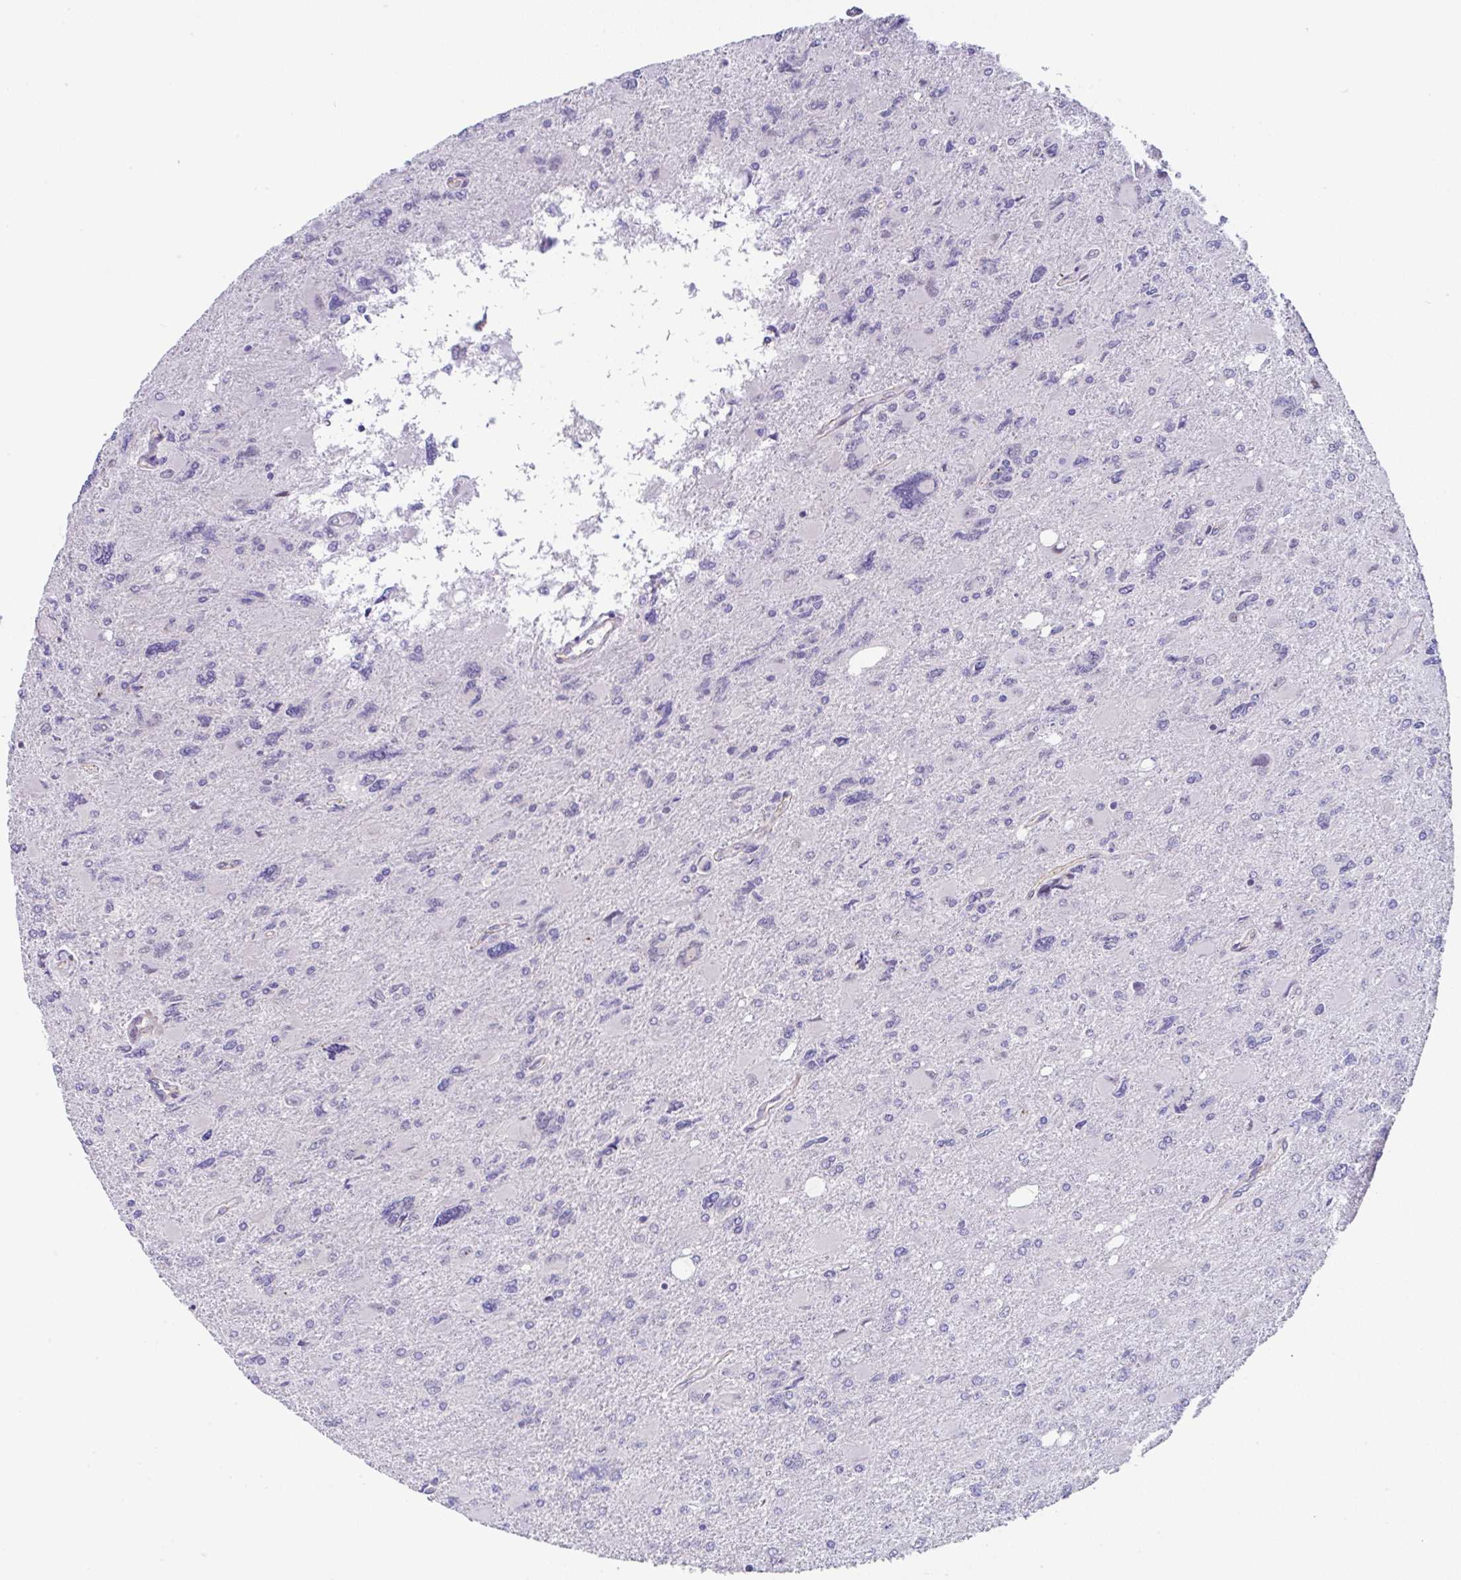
{"staining": {"intensity": "negative", "quantity": "none", "location": "none"}, "tissue": "glioma", "cell_type": "Tumor cells", "image_type": "cancer", "snomed": [{"axis": "morphology", "description": "Glioma, malignant, High grade"}, {"axis": "topography", "description": "Brain"}], "caption": "Malignant high-grade glioma was stained to show a protein in brown. There is no significant expression in tumor cells.", "gene": "CGNL1", "patient": {"sex": "male", "age": 67}}